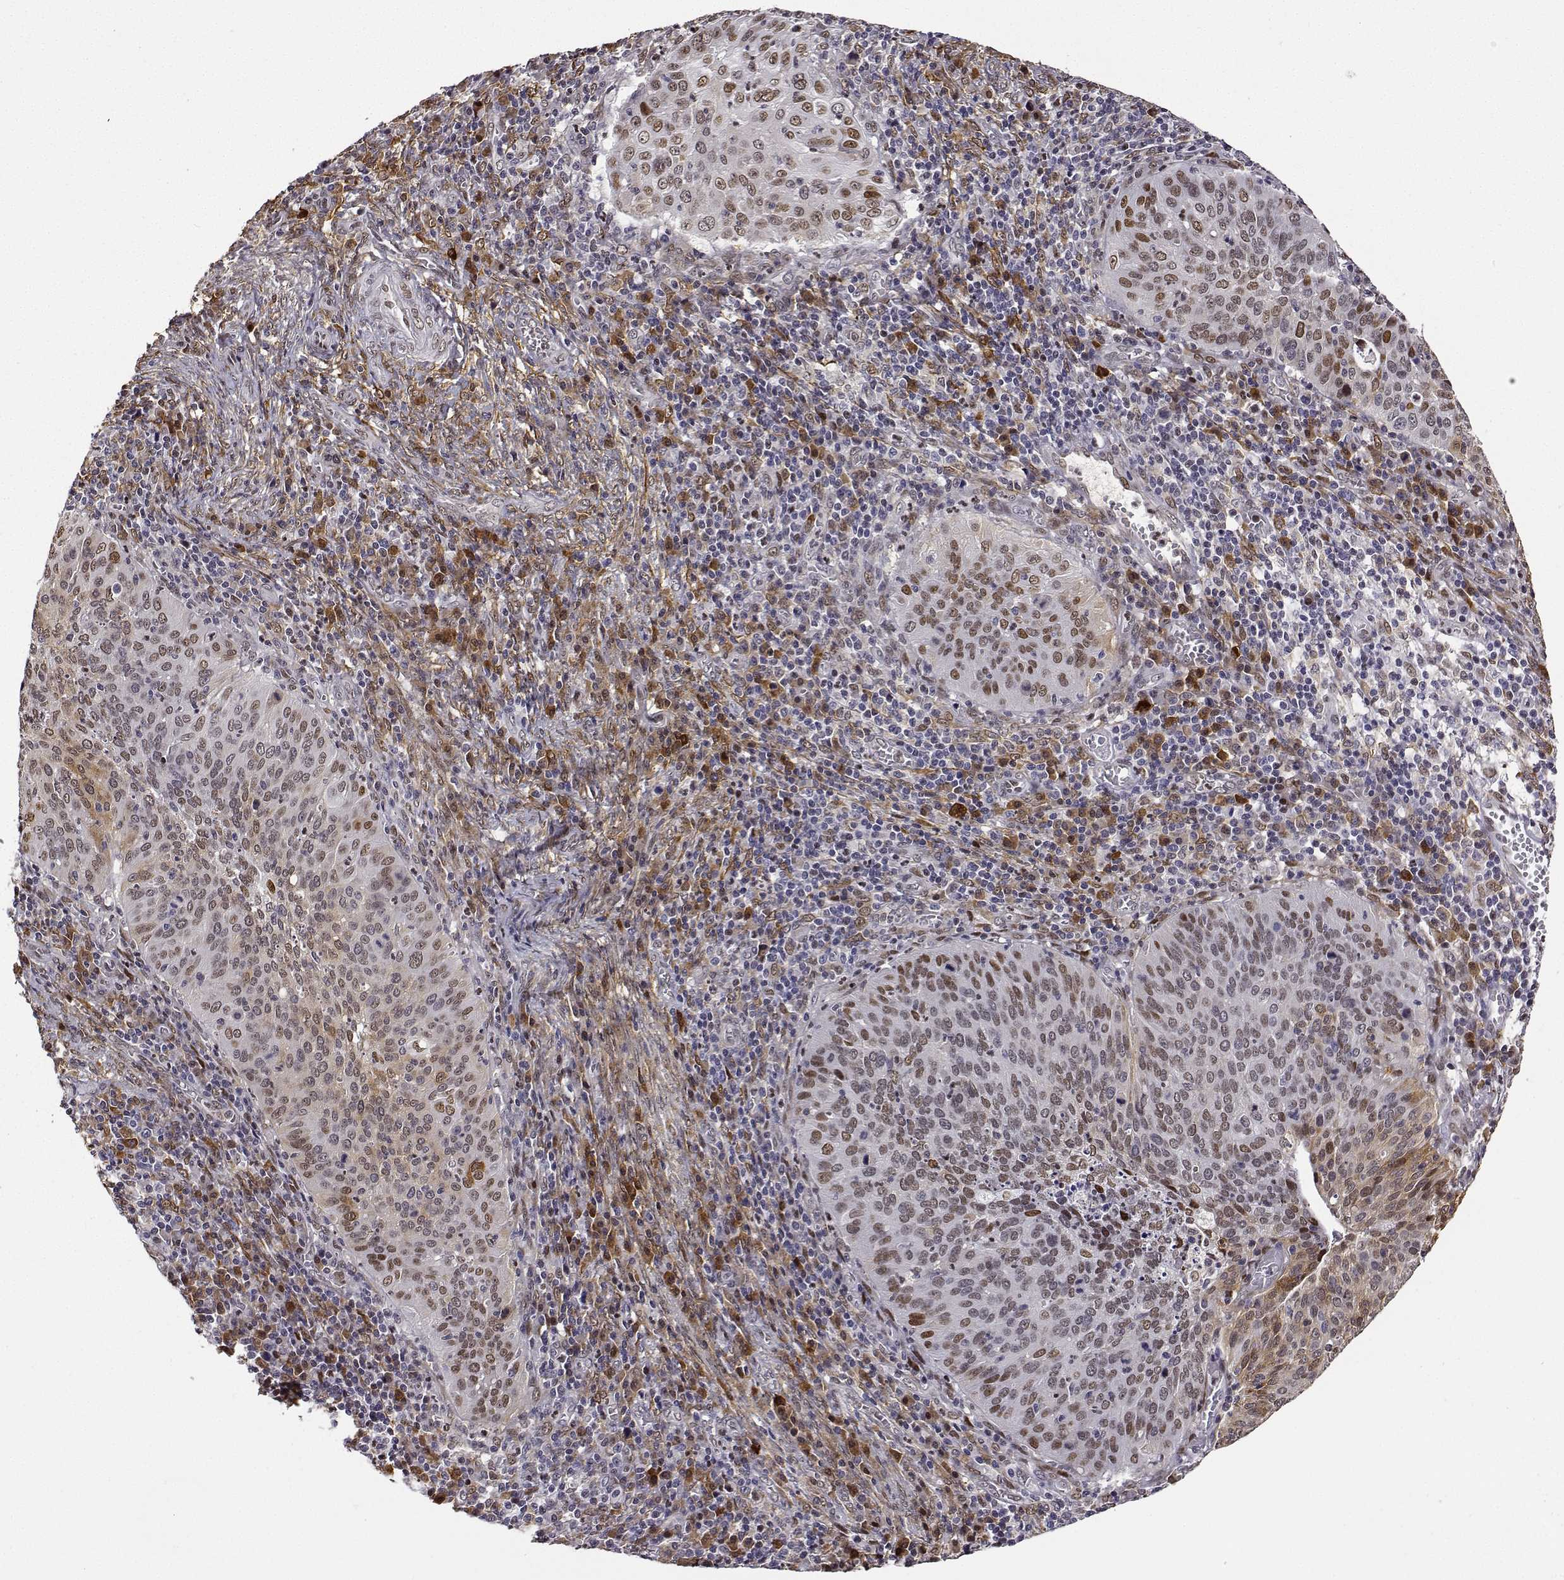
{"staining": {"intensity": "moderate", "quantity": ">75%", "location": "cytoplasmic/membranous,nuclear"}, "tissue": "cervical cancer", "cell_type": "Tumor cells", "image_type": "cancer", "snomed": [{"axis": "morphology", "description": "Squamous cell carcinoma, NOS"}, {"axis": "topography", "description": "Cervix"}], "caption": "The micrograph reveals immunohistochemical staining of cervical squamous cell carcinoma. There is moderate cytoplasmic/membranous and nuclear staining is present in approximately >75% of tumor cells.", "gene": "PHGDH", "patient": {"sex": "female", "age": 39}}